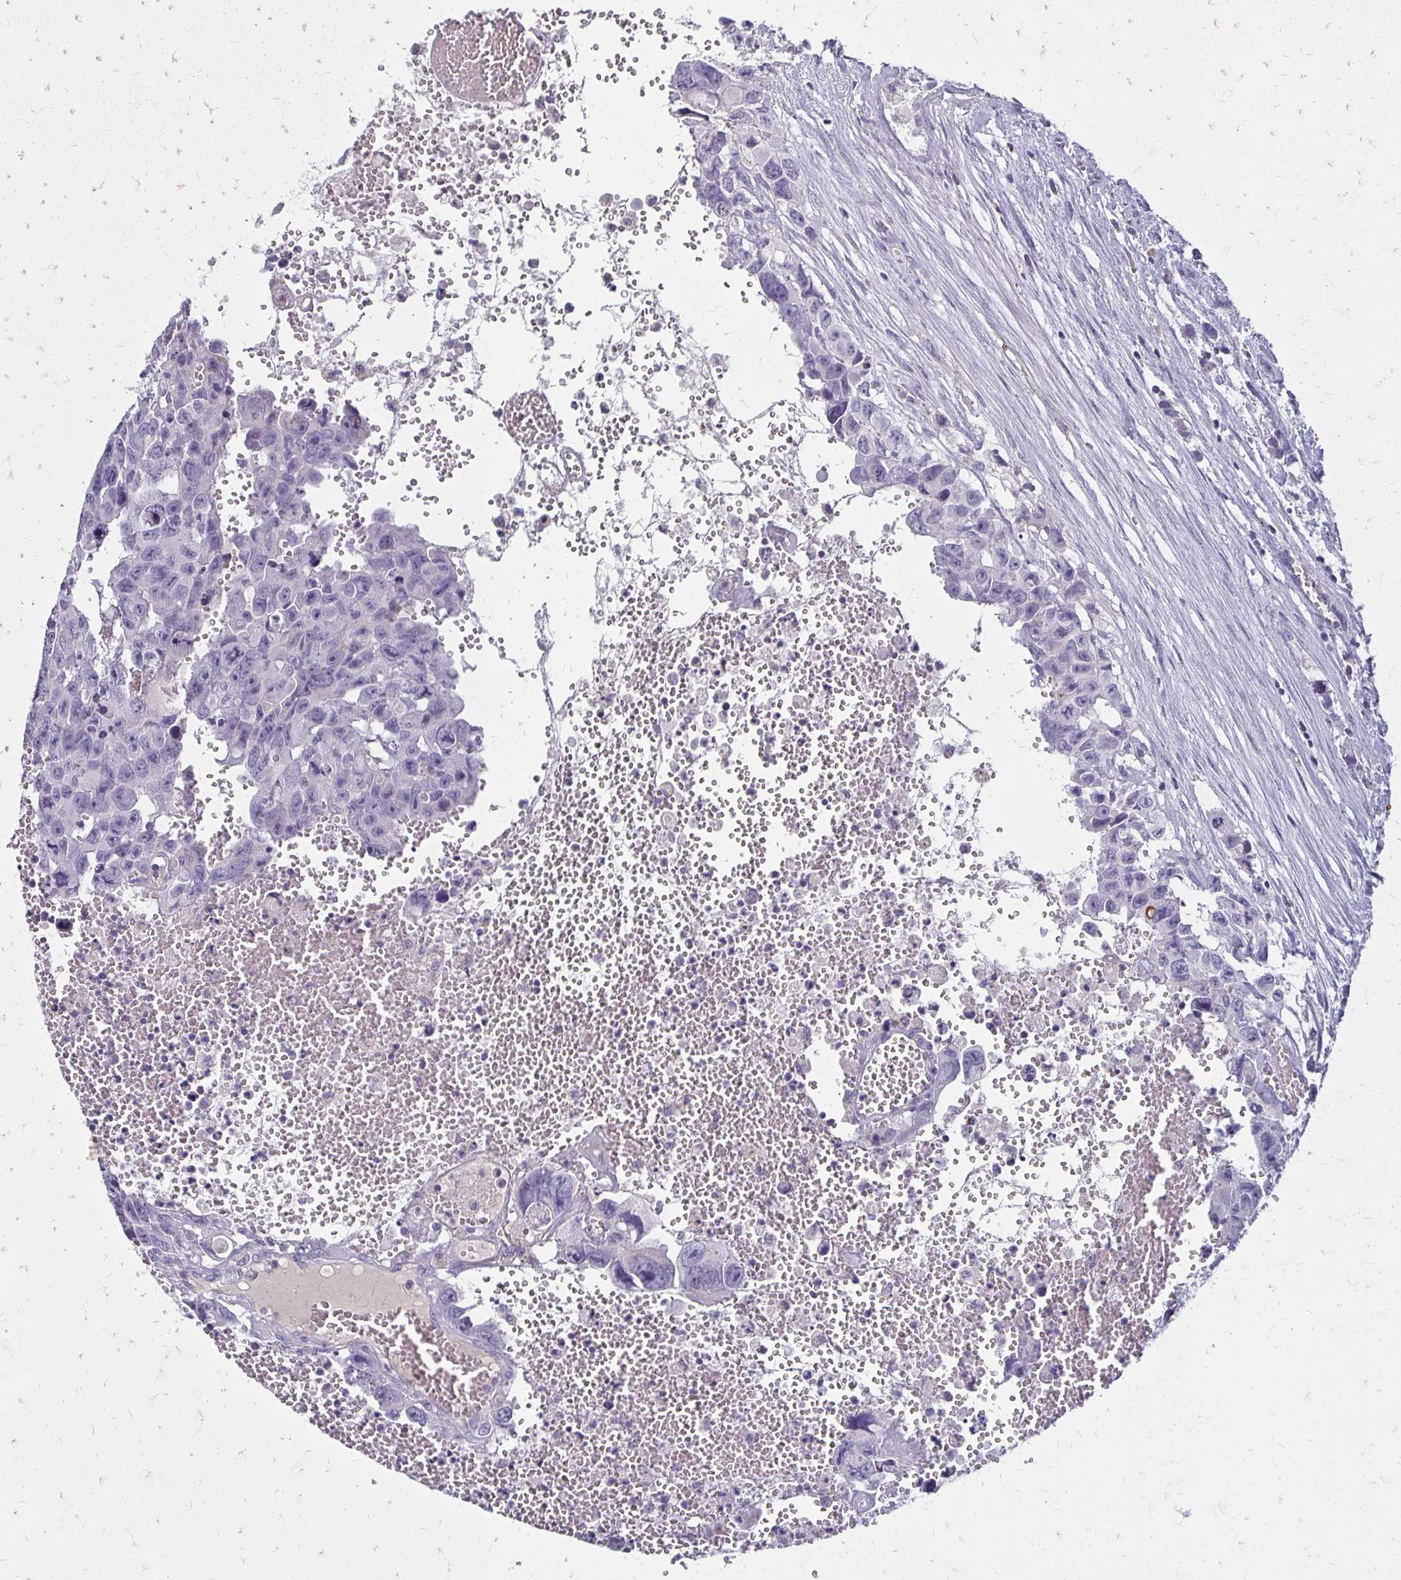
{"staining": {"intensity": "negative", "quantity": "none", "location": "none"}, "tissue": "testis cancer", "cell_type": "Tumor cells", "image_type": "cancer", "snomed": [{"axis": "morphology", "description": "Seminoma, NOS"}, {"axis": "topography", "description": "Testis"}], "caption": "IHC histopathology image of neoplastic tissue: human testis seminoma stained with DAB (3,3'-diaminobenzidine) reveals no significant protein expression in tumor cells.", "gene": "BBS12", "patient": {"sex": "male", "age": 26}}